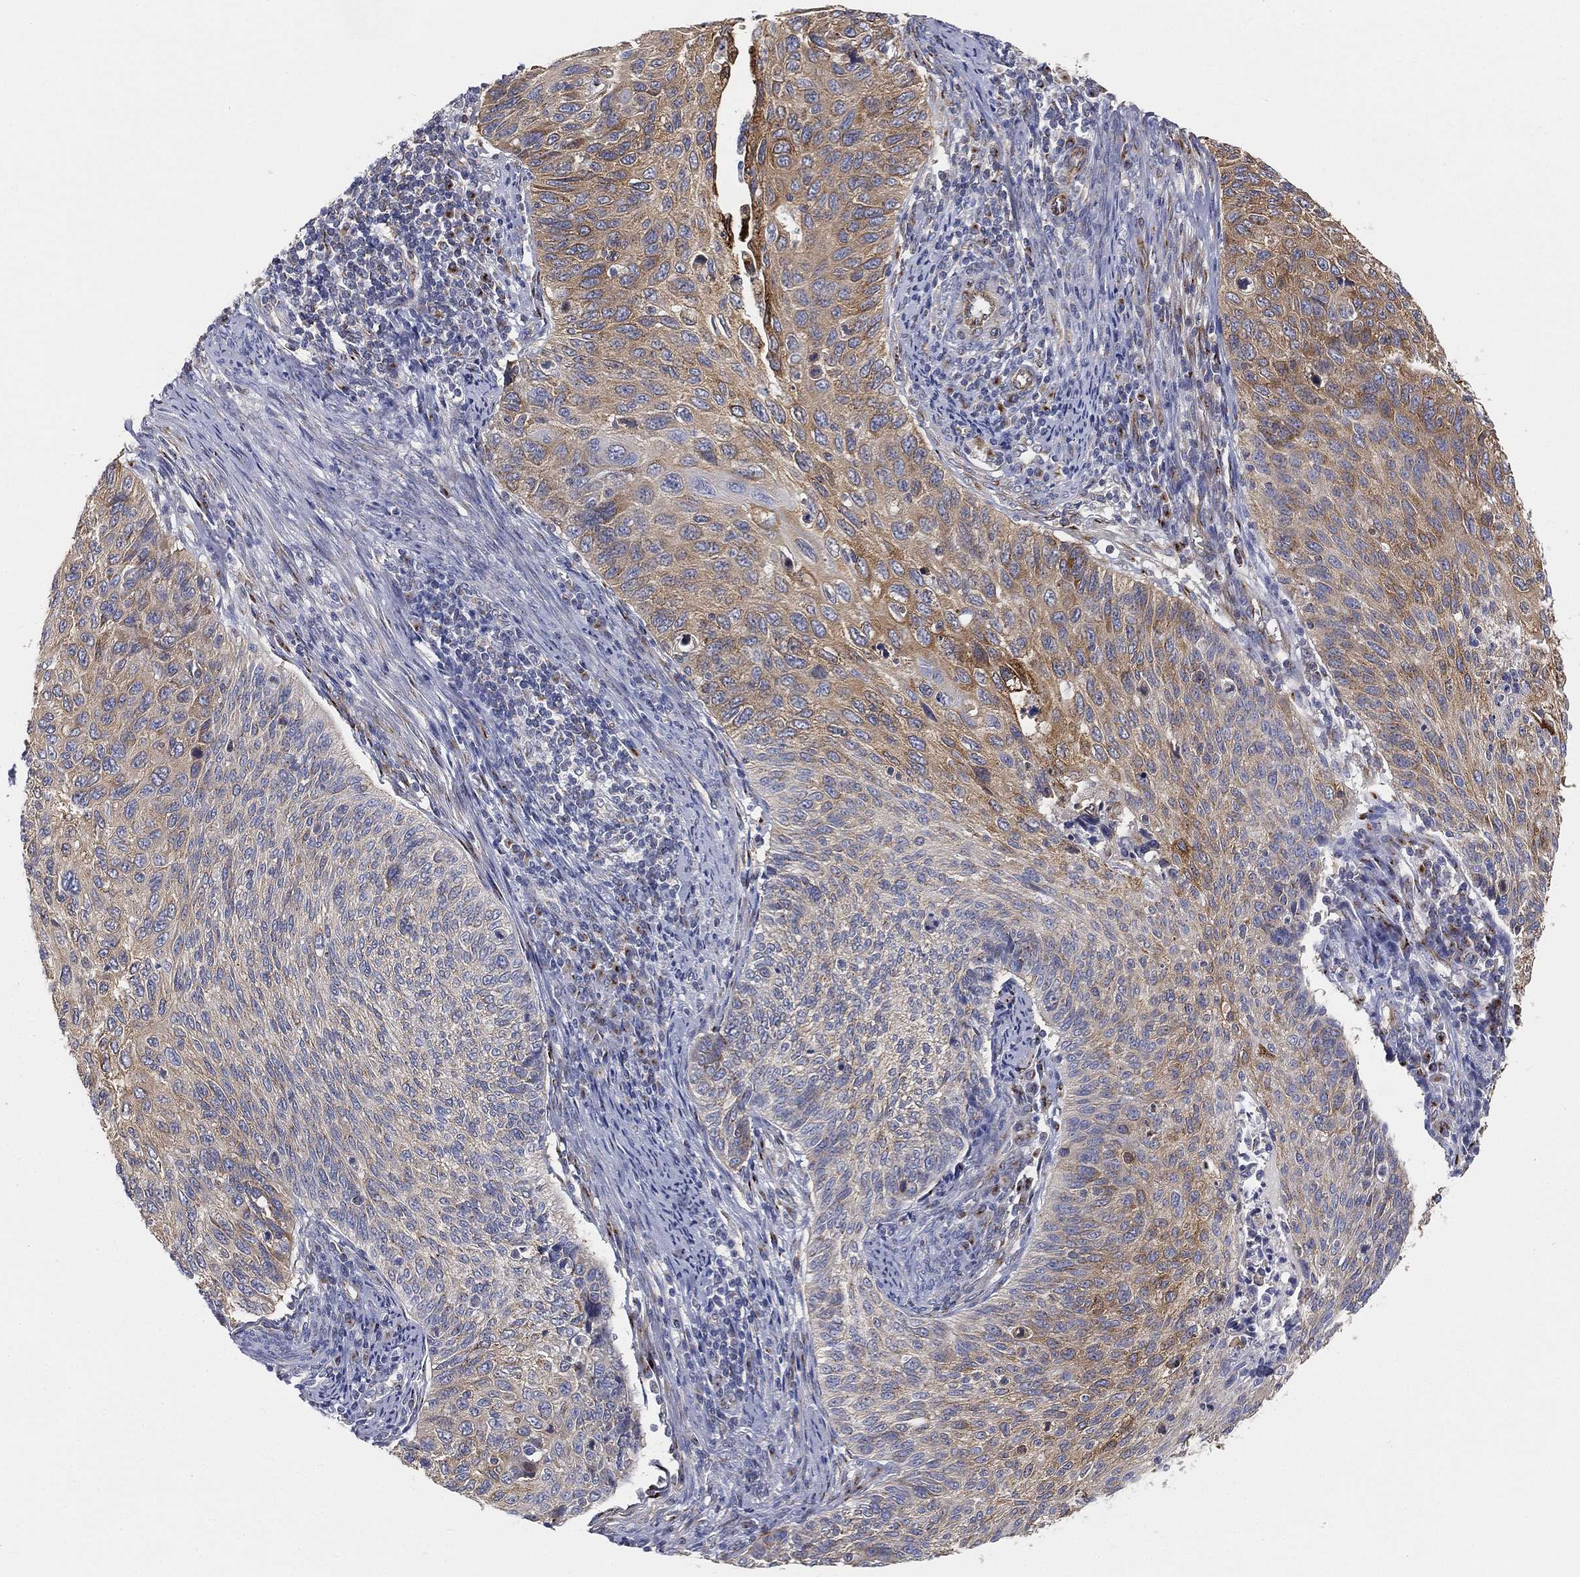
{"staining": {"intensity": "moderate", "quantity": "25%-75%", "location": "cytoplasmic/membranous"}, "tissue": "cervical cancer", "cell_type": "Tumor cells", "image_type": "cancer", "snomed": [{"axis": "morphology", "description": "Squamous cell carcinoma, NOS"}, {"axis": "topography", "description": "Cervix"}], "caption": "A photomicrograph of human cervical cancer stained for a protein demonstrates moderate cytoplasmic/membranous brown staining in tumor cells. Ihc stains the protein of interest in brown and the nuclei are stained blue.", "gene": "TMEM25", "patient": {"sex": "female", "age": 70}}